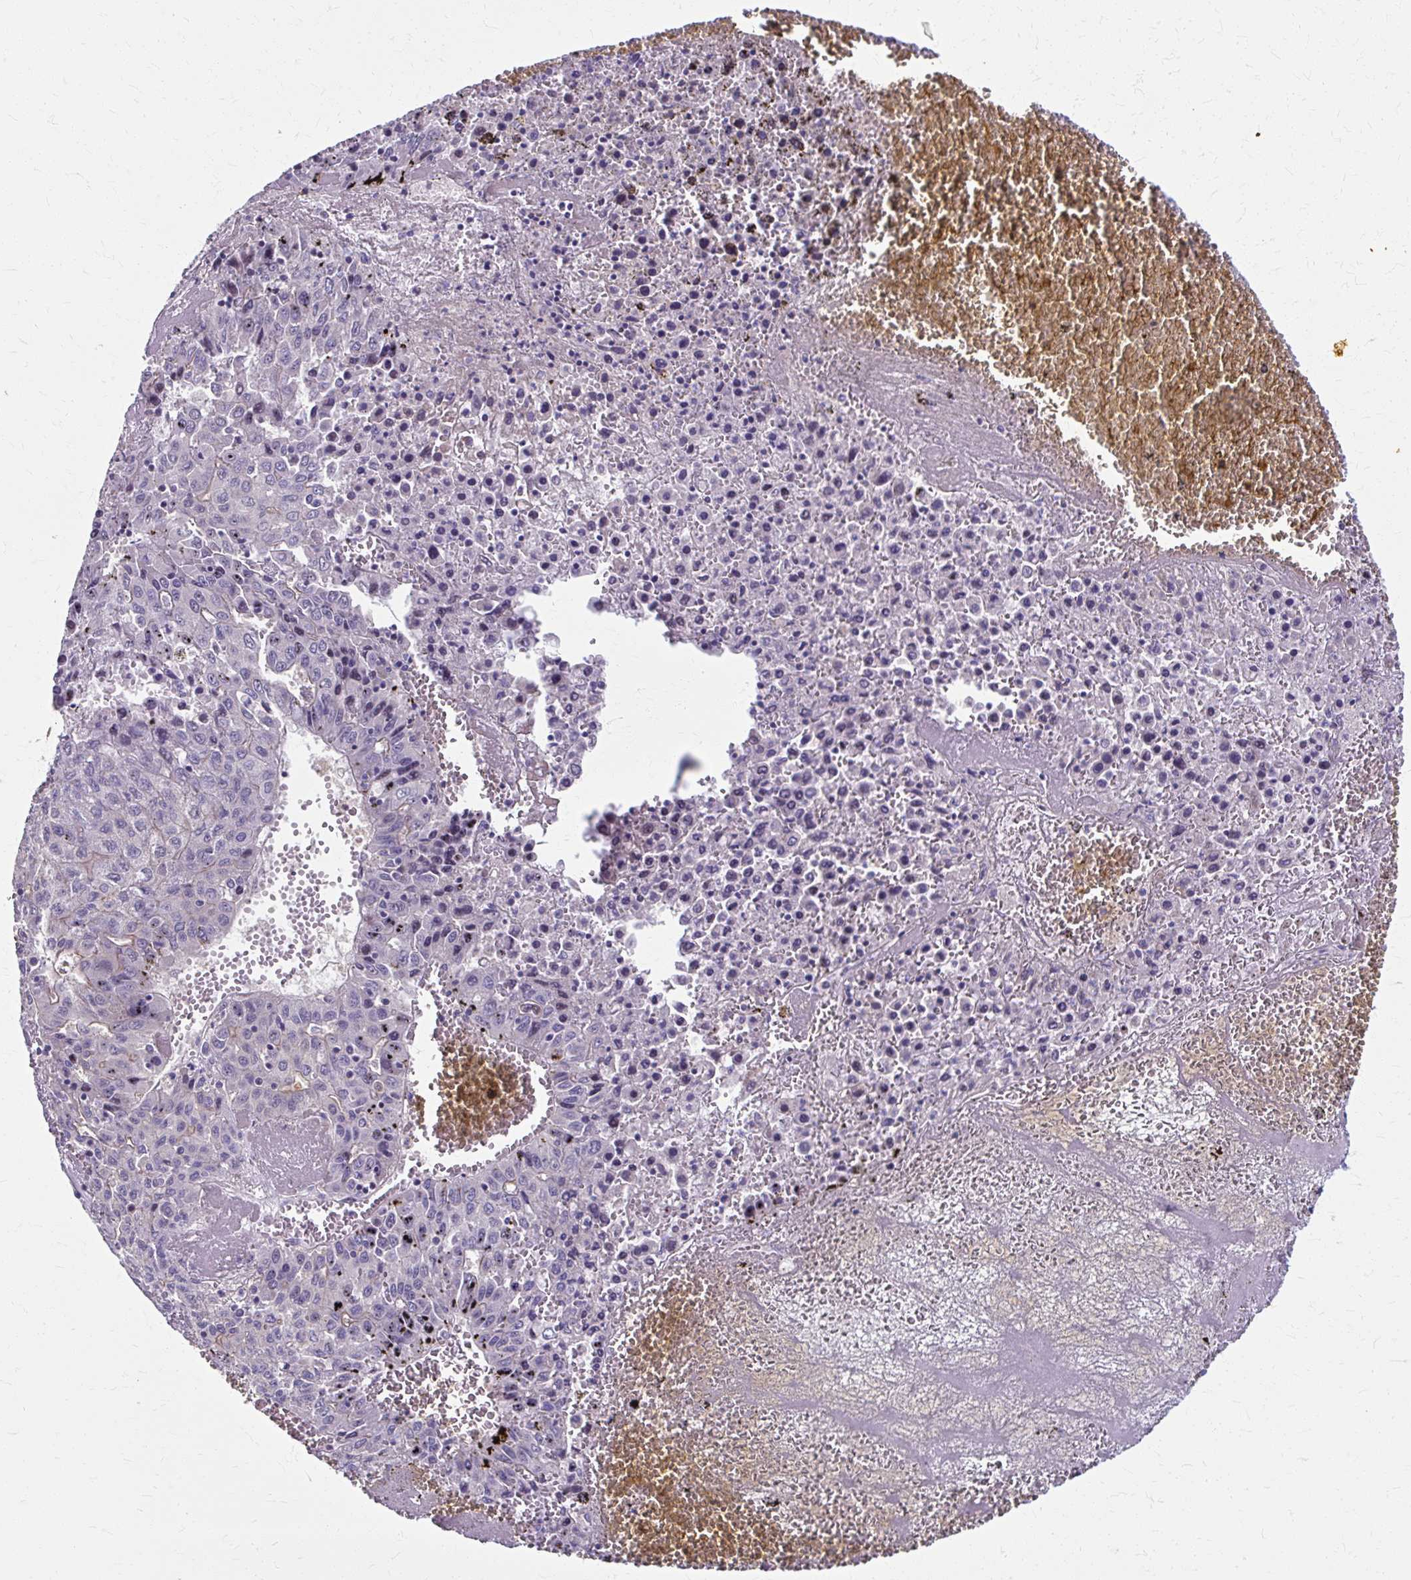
{"staining": {"intensity": "moderate", "quantity": "<25%", "location": "cytoplasmic/membranous"}, "tissue": "liver cancer", "cell_type": "Tumor cells", "image_type": "cancer", "snomed": [{"axis": "morphology", "description": "Carcinoma, Hepatocellular, NOS"}, {"axis": "topography", "description": "Liver"}], "caption": "Hepatocellular carcinoma (liver) stained for a protein displays moderate cytoplasmic/membranous positivity in tumor cells.", "gene": "ZNF555", "patient": {"sex": "female", "age": 53}}